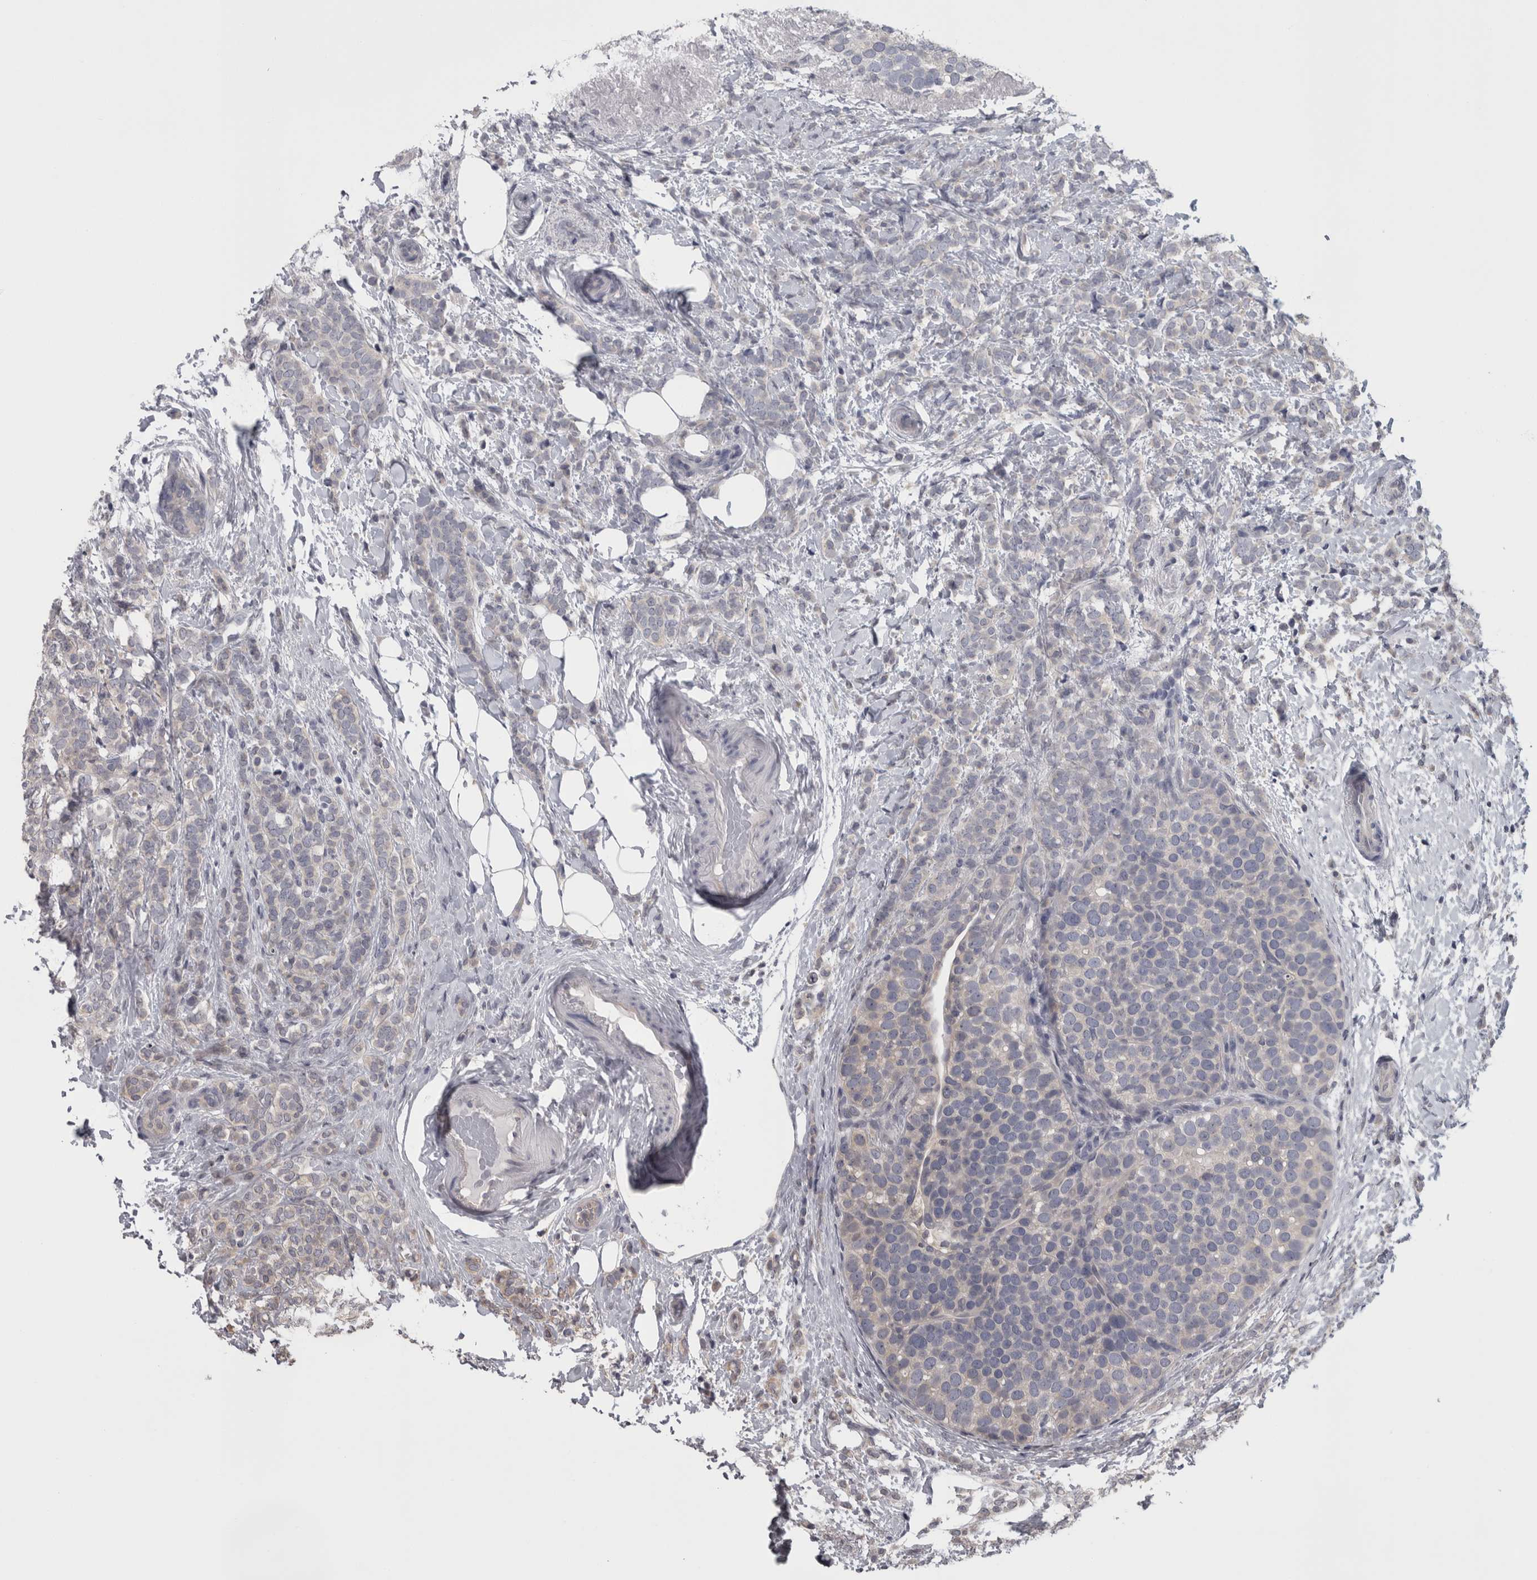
{"staining": {"intensity": "weak", "quantity": "<25%", "location": "cytoplasmic/membranous"}, "tissue": "breast cancer", "cell_type": "Tumor cells", "image_type": "cancer", "snomed": [{"axis": "morphology", "description": "Lobular carcinoma"}, {"axis": "topography", "description": "Breast"}], "caption": "High magnification brightfield microscopy of breast lobular carcinoma stained with DAB (brown) and counterstained with hematoxylin (blue): tumor cells show no significant expression.", "gene": "APRT", "patient": {"sex": "female", "age": 50}}